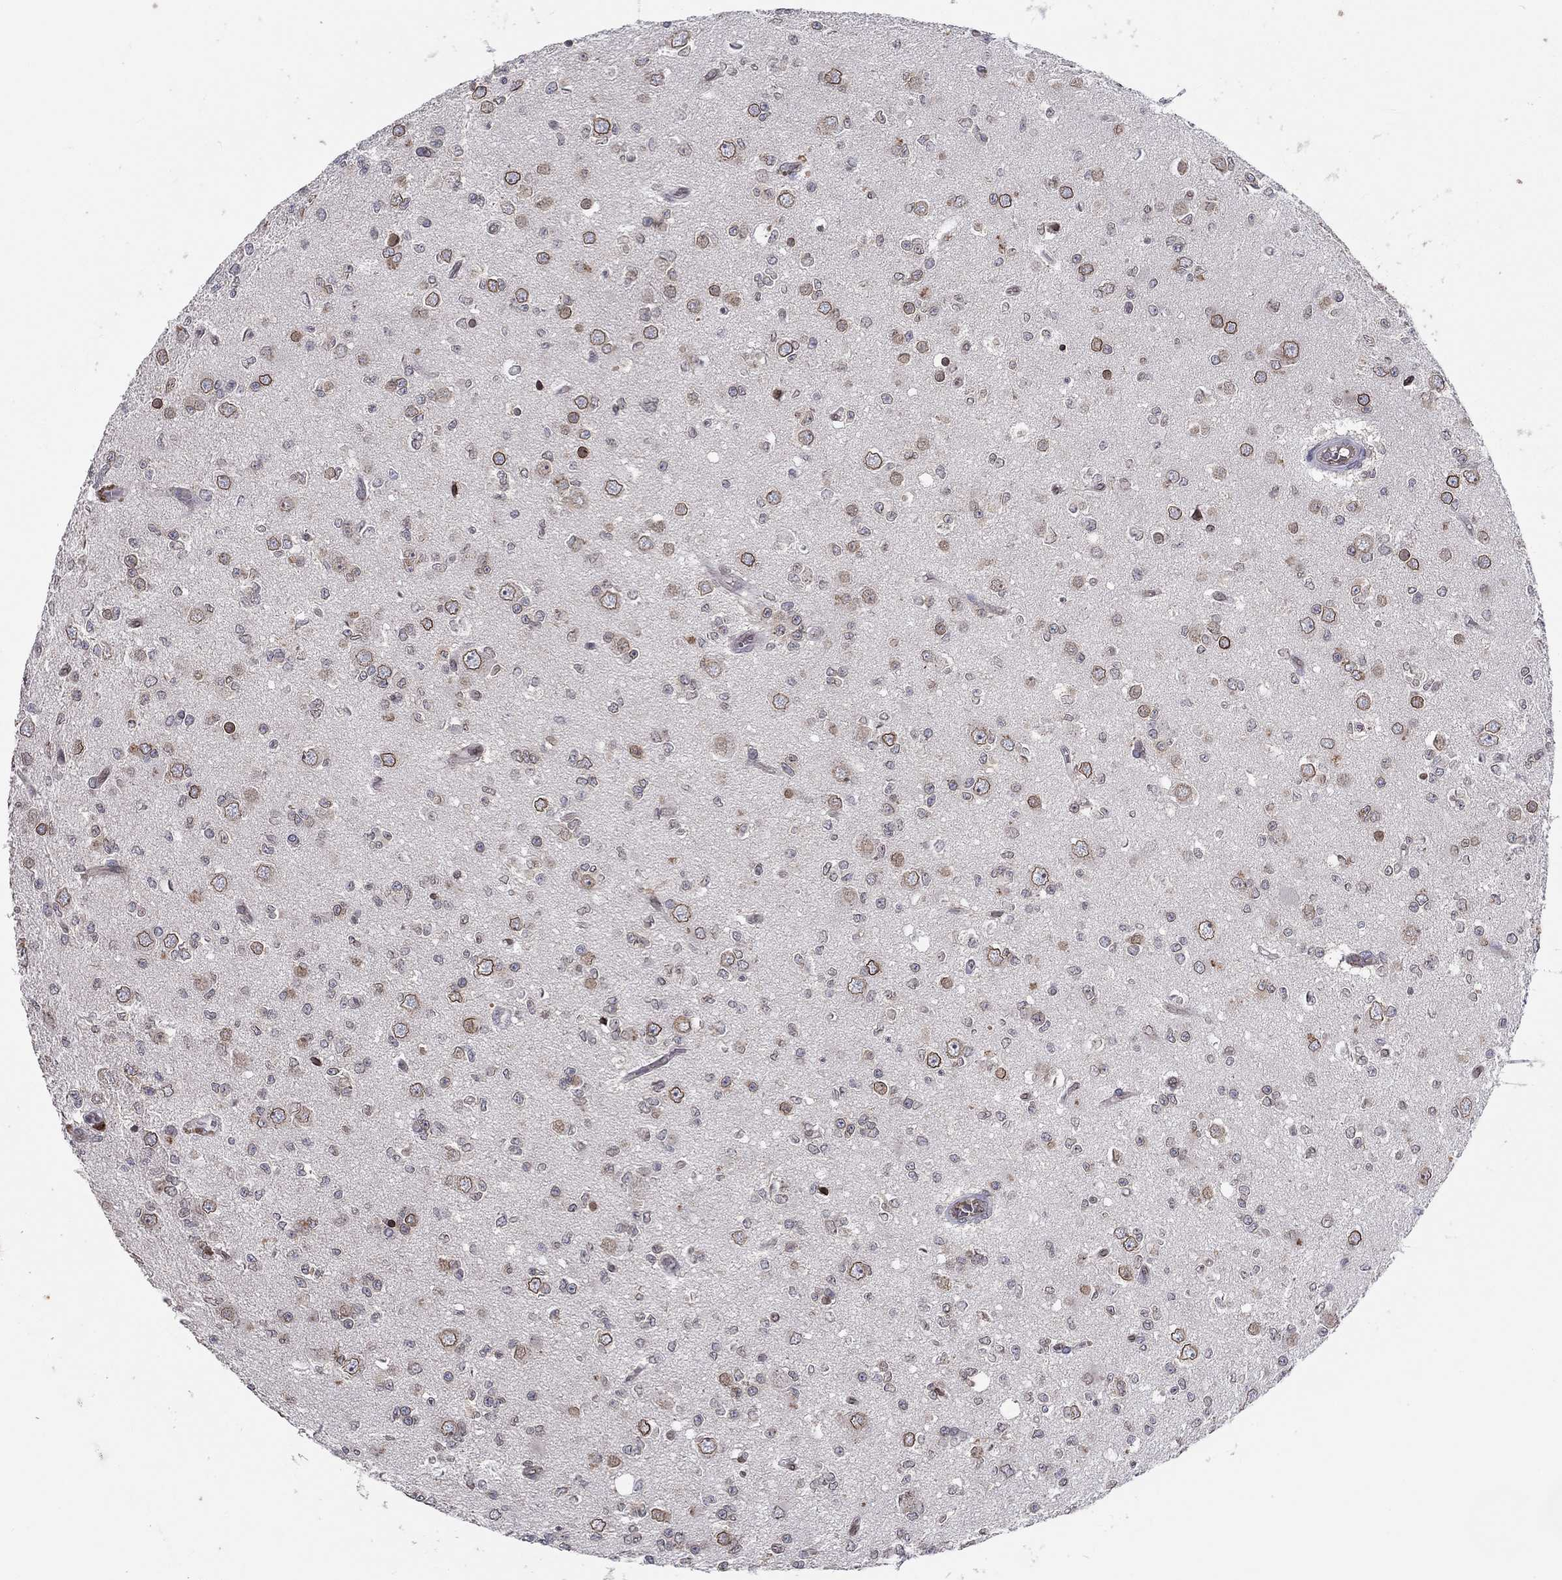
{"staining": {"intensity": "weak", "quantity": "<25%", "location": "nuclear"}, "tissue": "glioma", "cell_type": "Tumor cells", "image_type": "cancer", "snomed": [{"axis": "morphology", "description": "Glioma, malignant, Low grade"}, {"axis": "topography", "description": "Brain"}], "caption": "Immunohistochemical staining of human glioma demonstrates no significant expression in tumor cells.", "gene": "CETN3", "patient": {"sex": "female", "age": 45}}